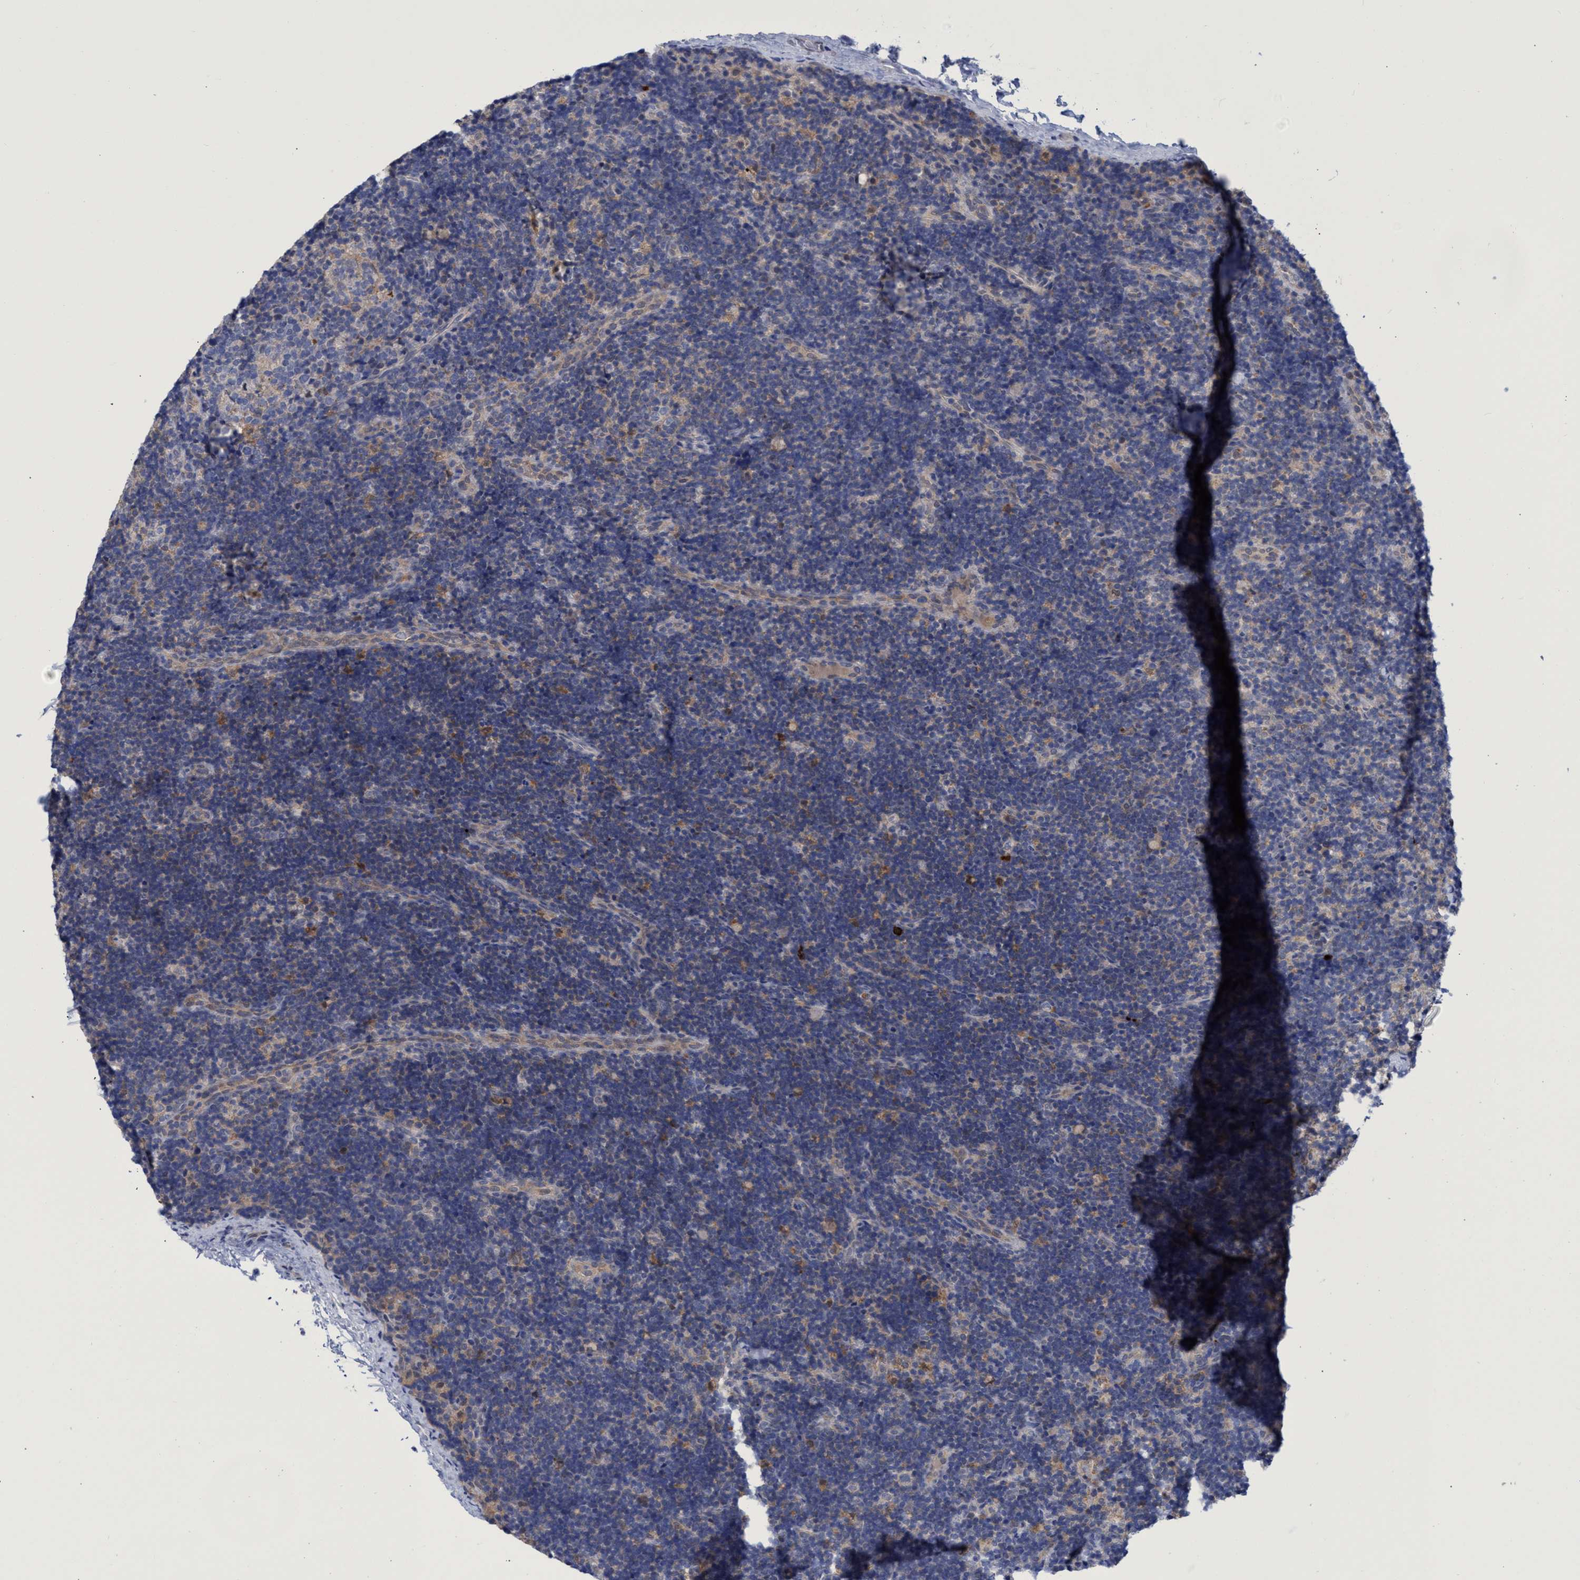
{"staining": {"intensity": "negative", "quantity": "none", "location": "none"}, "tissue": "lymph node", "cell_type": "Germinal center cells", "image_type": "normal", "snomed": [{"axis": "morphology", "description": "Normal tissue, NOS"}, {"axis": "topography", "description": "Lymph node"}], "caption": "Immunohistochemical staining of normal human lymph node shows no significant expression in germinal center cells. Brightfield microscopy of IHC stained with DAB (brown) and hematoxylin (blue), captured at high magnification.", "gene": "PNPO", "patient": {"sex": "female", "age": 14}}